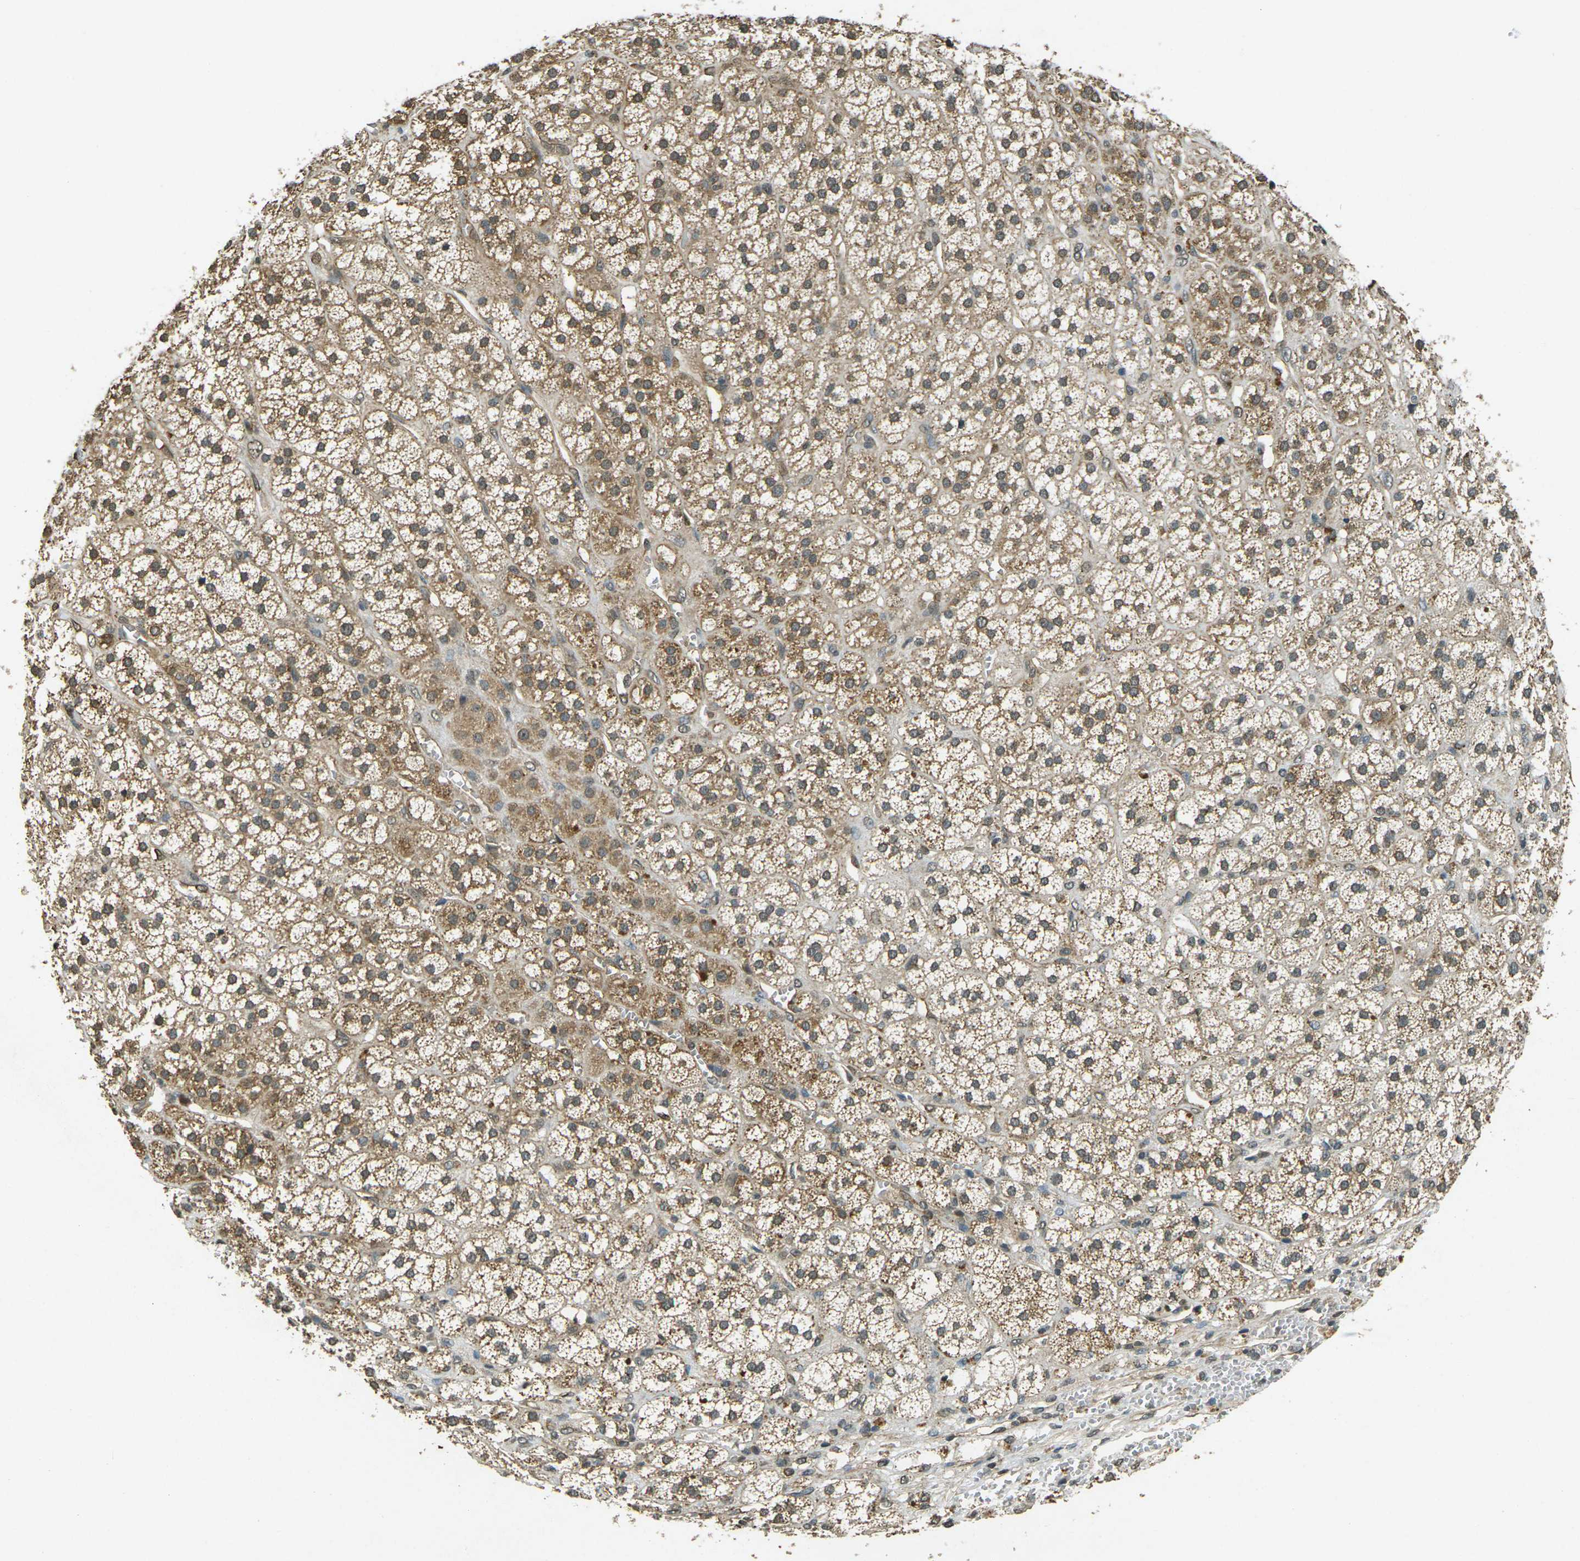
{"staining": {"intensity": "moderate", "quantity": ">75%", "location": "cytoplasmic/membranous"}, "tissue": "adrenal gland", "cell_type": "Glandular cells", "image_type": "normal", "snomed": [{"axis": "morphology", "description": "Normal tissue, NOS"}, {"axis": "topography", "description": "Adrenal gland"}], "caption": "An IHC photomicrograph of benign tissue is shown. Protein staining in brown highlights moderate cytoplasmic/membranous positivity in adrenal gland within glandular cells. The protein is shown in brown color, while the nuclei are stained blue.", "gene": "PDE2A", "patient": {"sex": "male", "age": 56}}